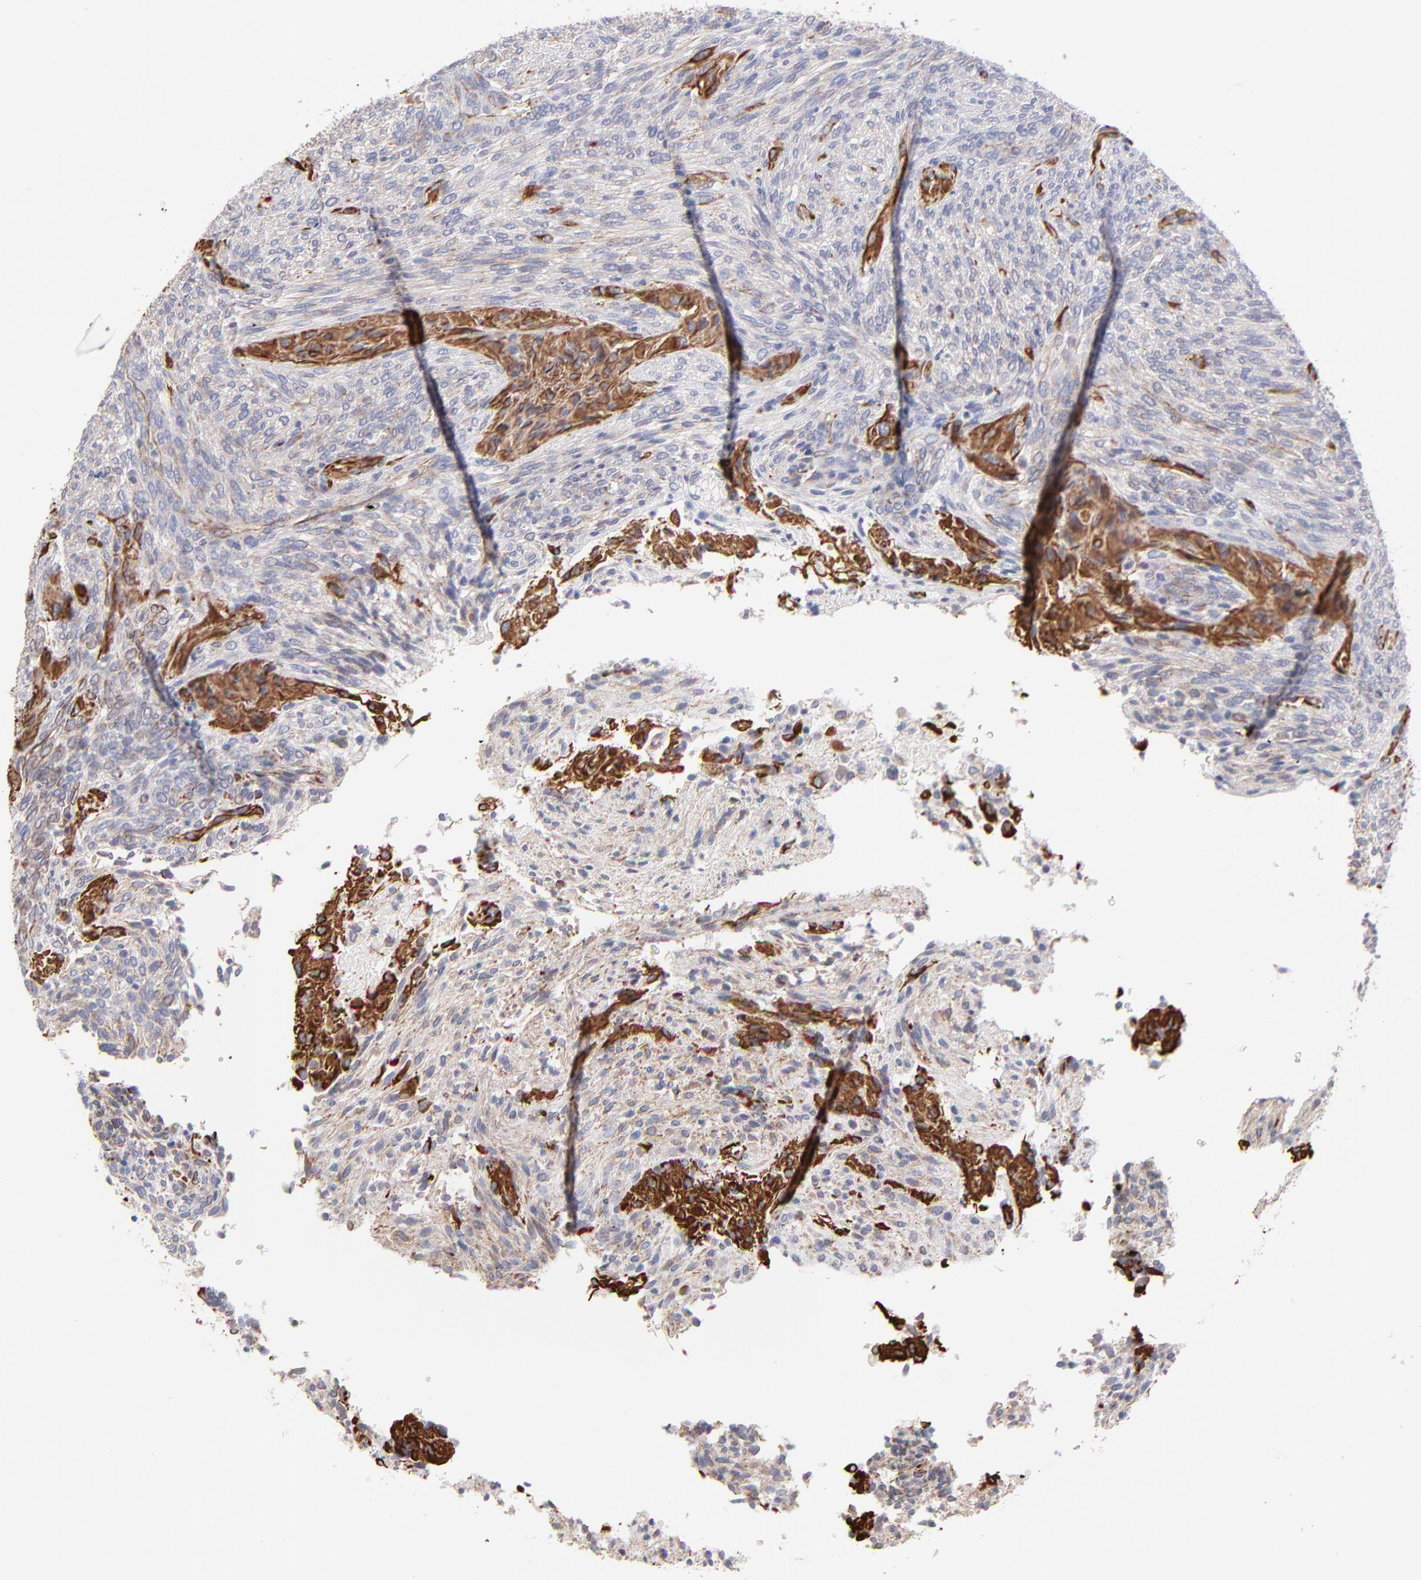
{"staining": {"intensity": "strong", "quantity": "<25%", "location": "cytoplasmic/membranous"}, "tissue": "glioma", "cell_type": "Tumor cells", "image_type": "cancer", "snomed": [{"axis": "morphology", "description": "Glioma, malignant, High grade"}, {"axis": "topography", "description": "Cerebral cortex"}], "caption": "An IHC histopathology image of tumor tissue is shown. Protein staining in brown shows strong cytoplasmic/membranous positivity in malignant high-grade glioma within tumor cells. (Brightfield microscopy of DAB IHC at high magnification).", "gene": "COX8C", "patient": {"sex": "female", "age": 55}}